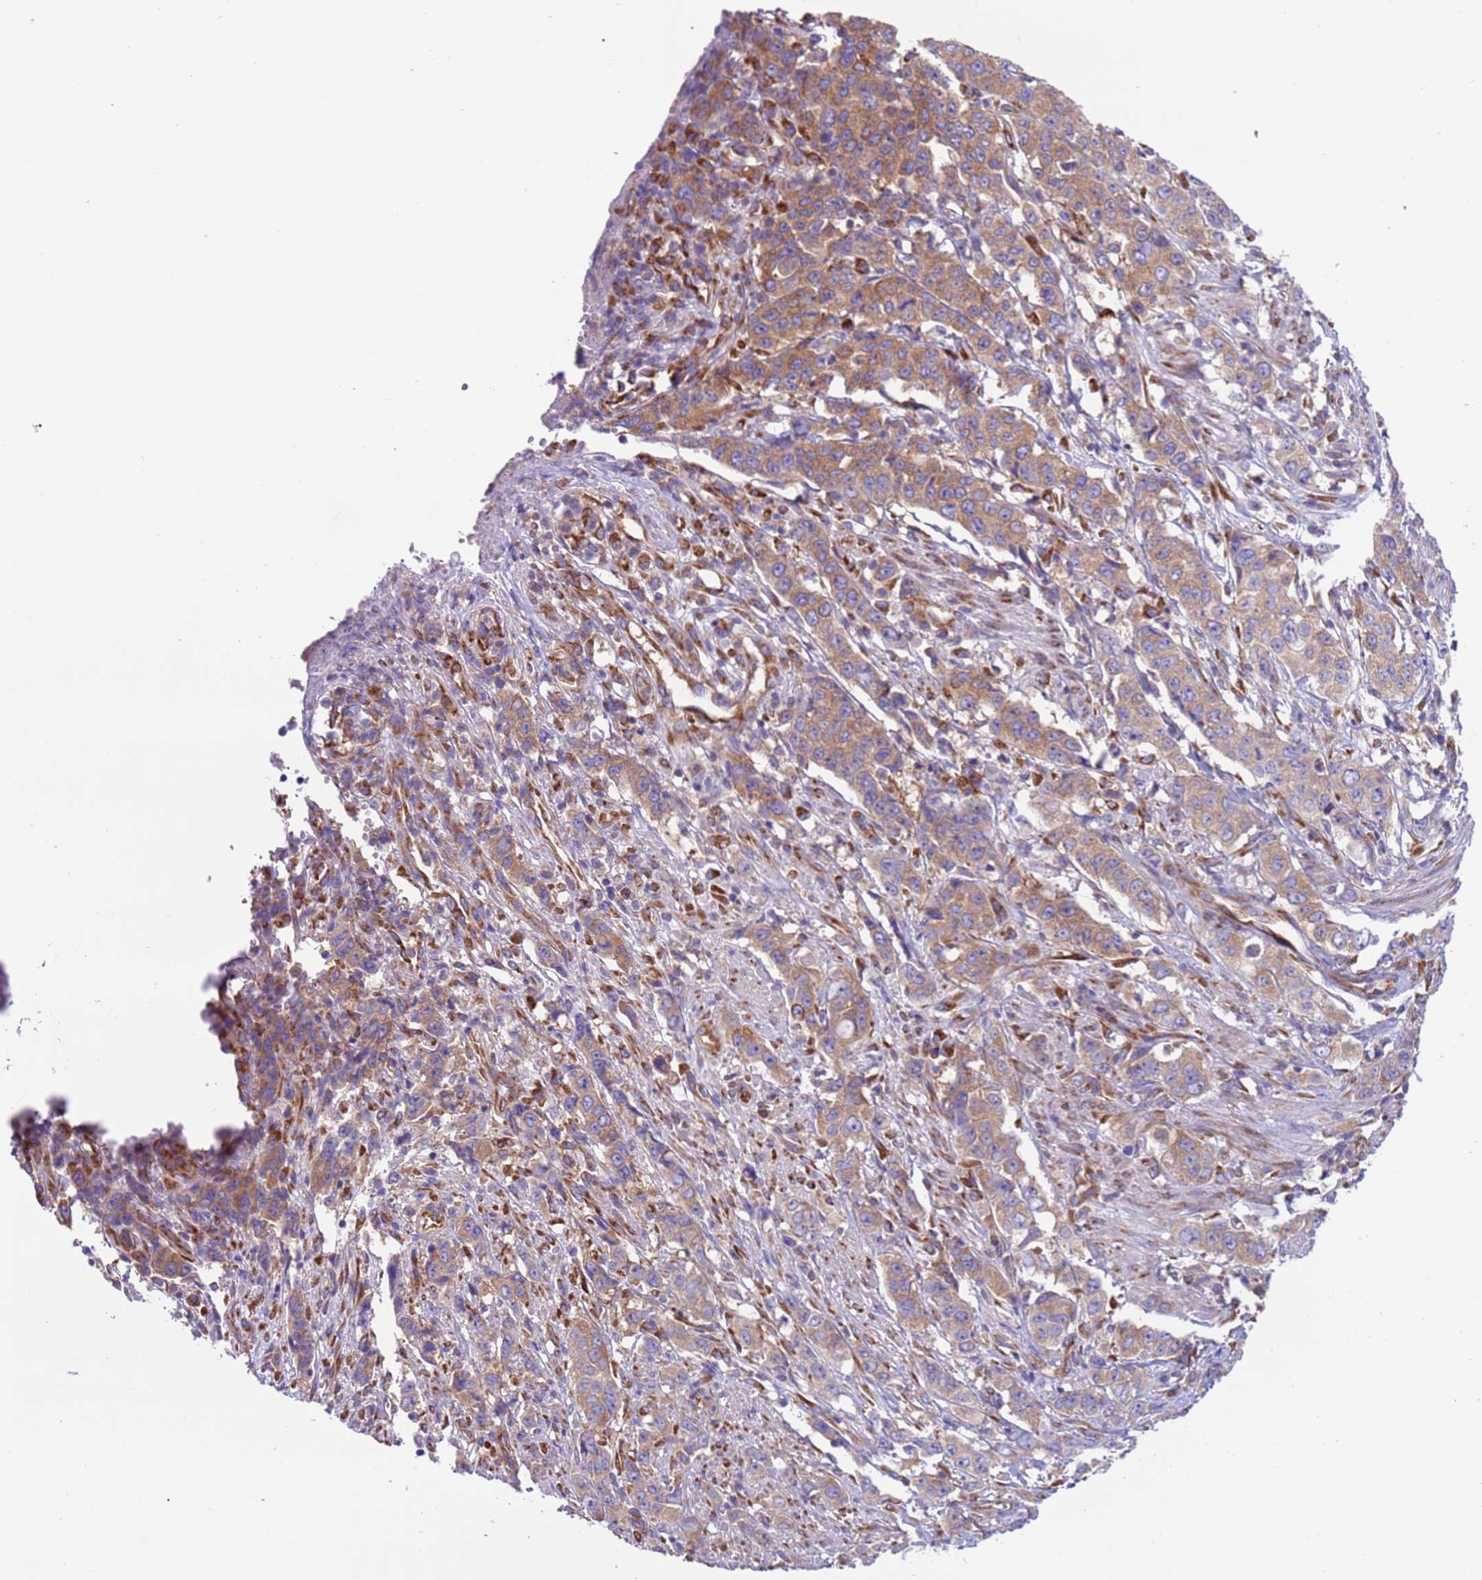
{"staining": {"intensity": "moderate", "quantity": ">75%", "location": "cytoplasmic/membranous"}, "tissue": "stomach cancer", "cell_type": "Tumor cells", "image_type": "cancer", "snomed": [{"axis": "morphology", "description": "Adenocarcinoma, NOS"}, {"axis": "topography", "description": "Stomach, upper"}], "caption": "Stomach adenocarcinoma tissue exhibits moderate cytoplasmic/membranous positivity in about >75% of tumor cells", "gene": "VARS1", "patient": {"sex": "male", "age": 62}}